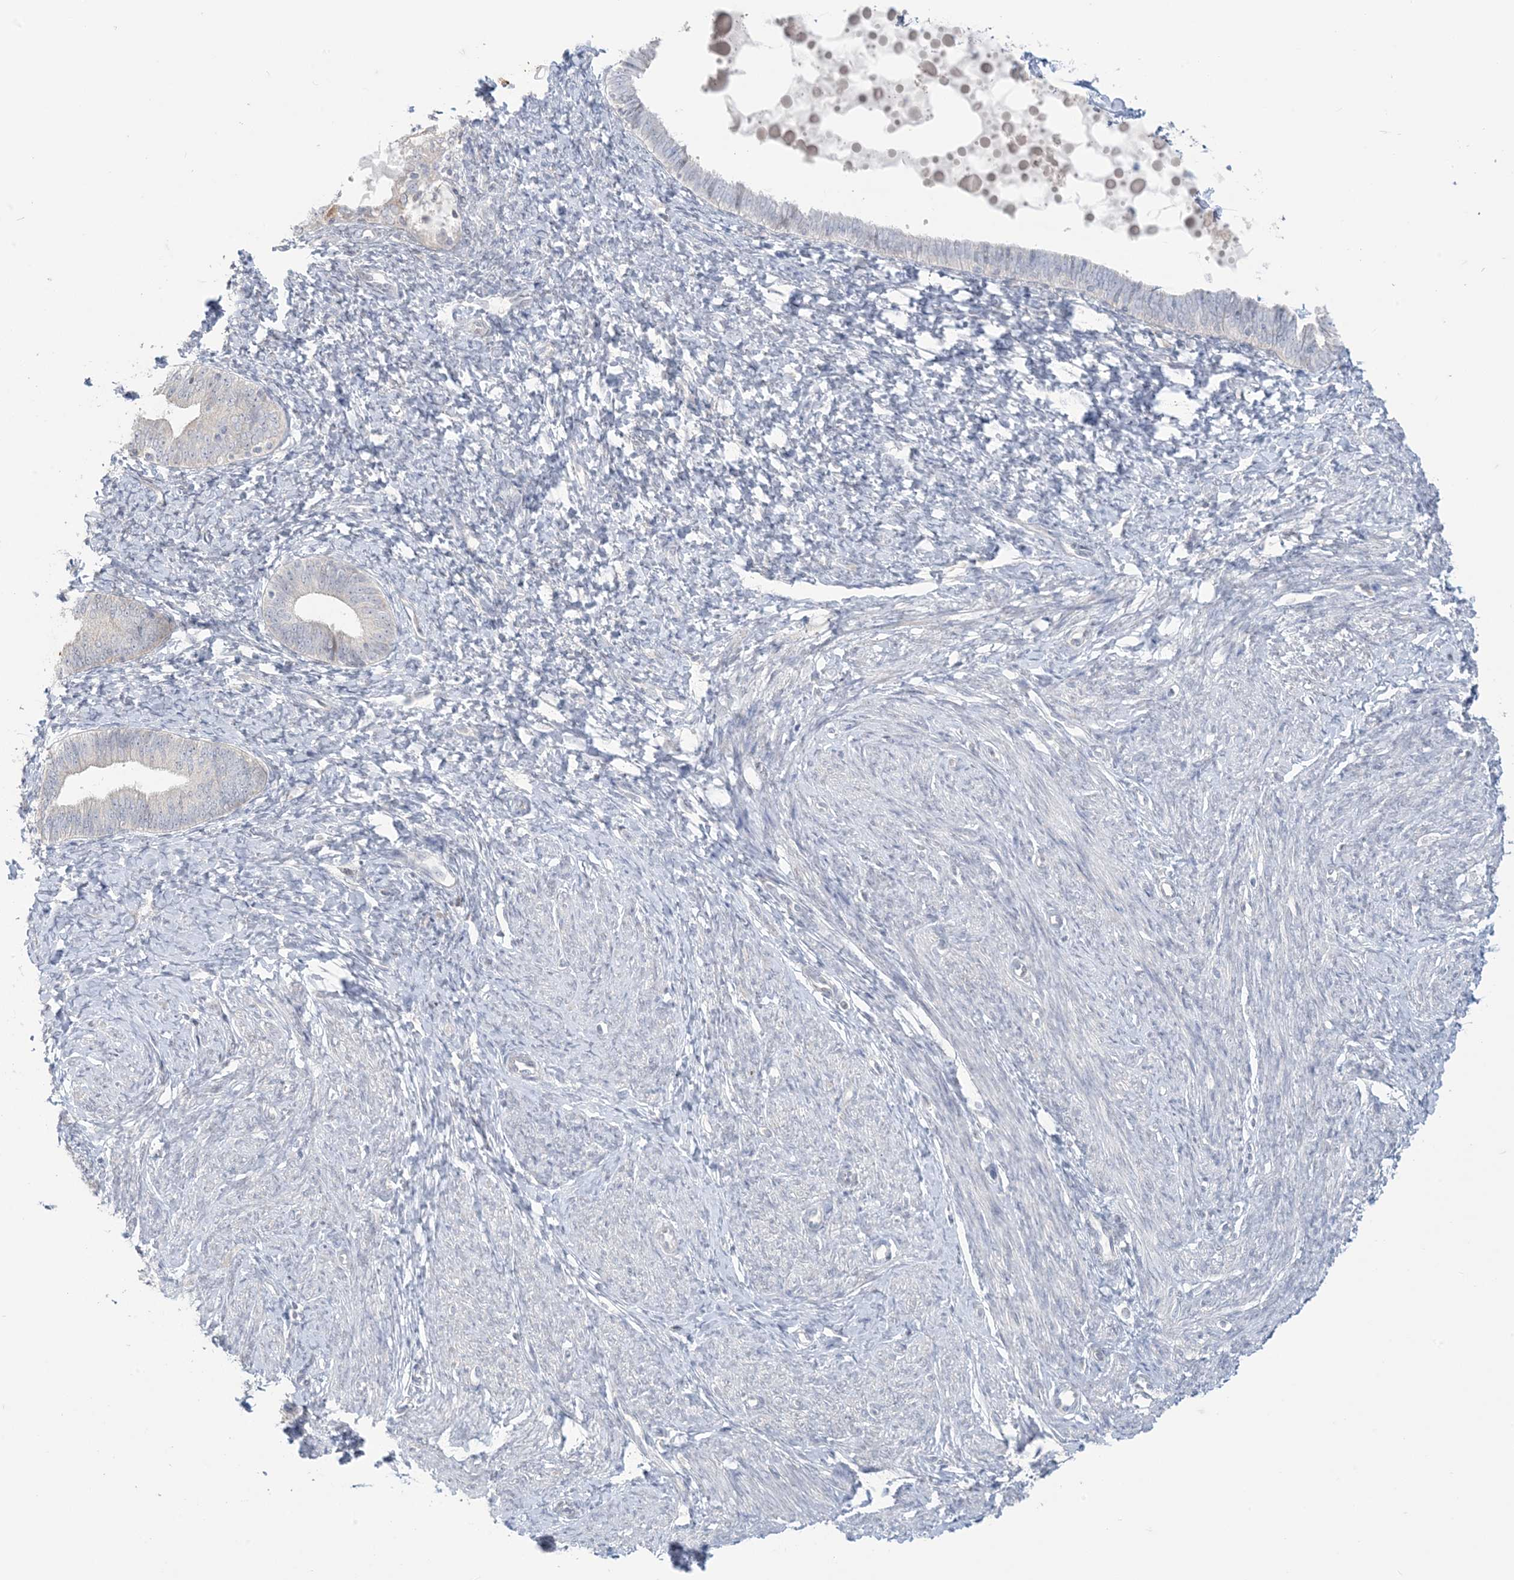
{"staining": {"intensity": "negative", "quantity": "none", "location": "none"}, "tissue": "endometrium", "cell_type": "Cells in endometrial stroma", "image_type": "normal", "snomed": [{"axis": "morphology", "description": "Normal tissue, NOS"}, {"axis": "topography", "description": "Endometrium"}], "caption": "Immunohistochemistry histopathology image of unremarkable endometrium: human endometrium stained with DAB reveals no significant protein expression in cells in endometrial stroma.", "gene": "KIF3A", "patient": {"sex": "female", "age": 72}}